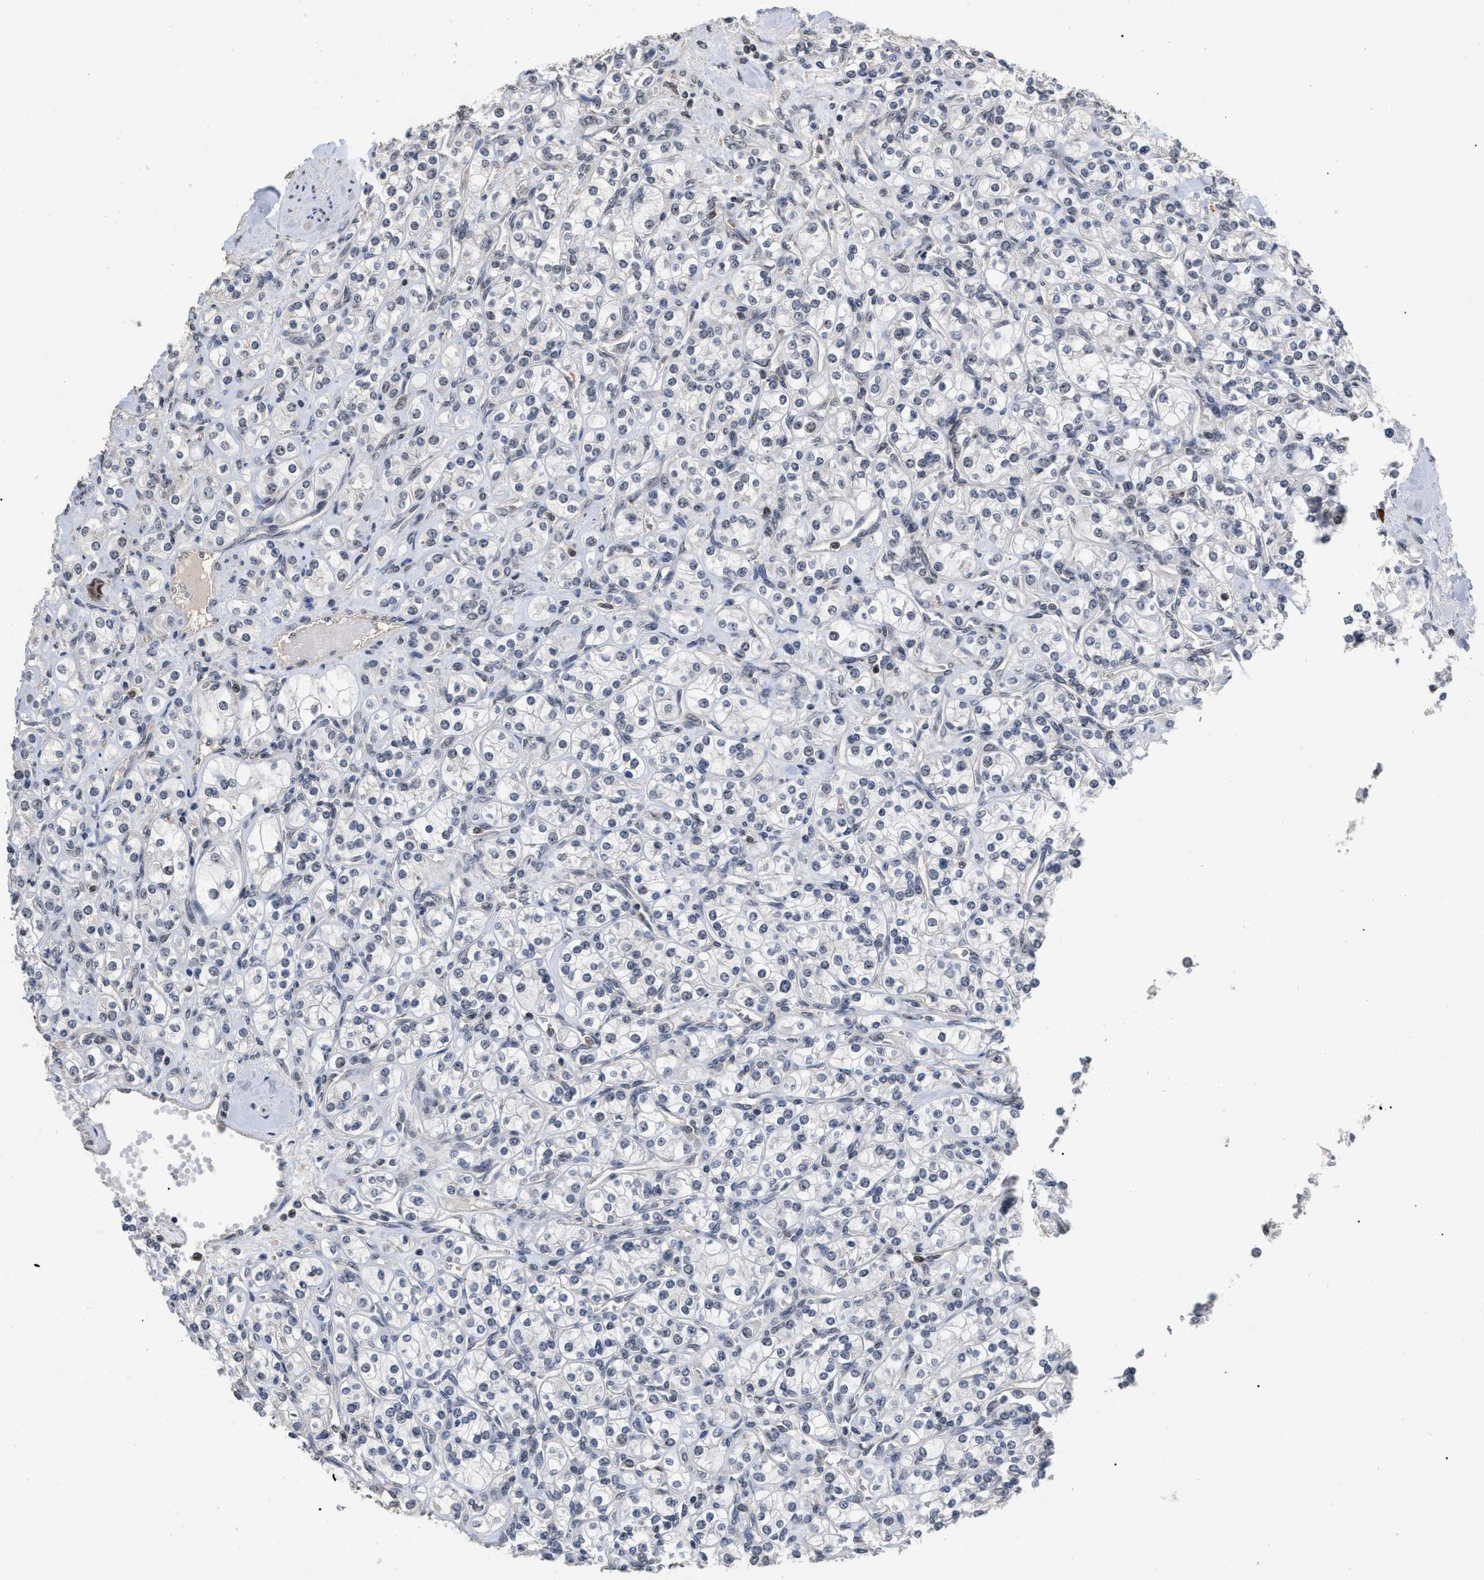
{"staining": {"intensity": "negative", "quantity": "none", "location": "none"}, "tissue": "renal cancer", "cell_type": "Tumor cells", "image_type": "cancer", "snomed": [{"axis": "morphology", "description": "Adenocarcinoma, NOS"}, {"axis": "topography", "description": "Kidney"}], "caption": "Immunohistochemistry photomicrograph of neoplastic tissue: renal adenocarcinoma stained with DAB (3,3'-diaminobenzidine) displays no significant protein positivity in tumor cells.", "gene": "JAZF1", "patient": {"sex": "male", "age": 77}}